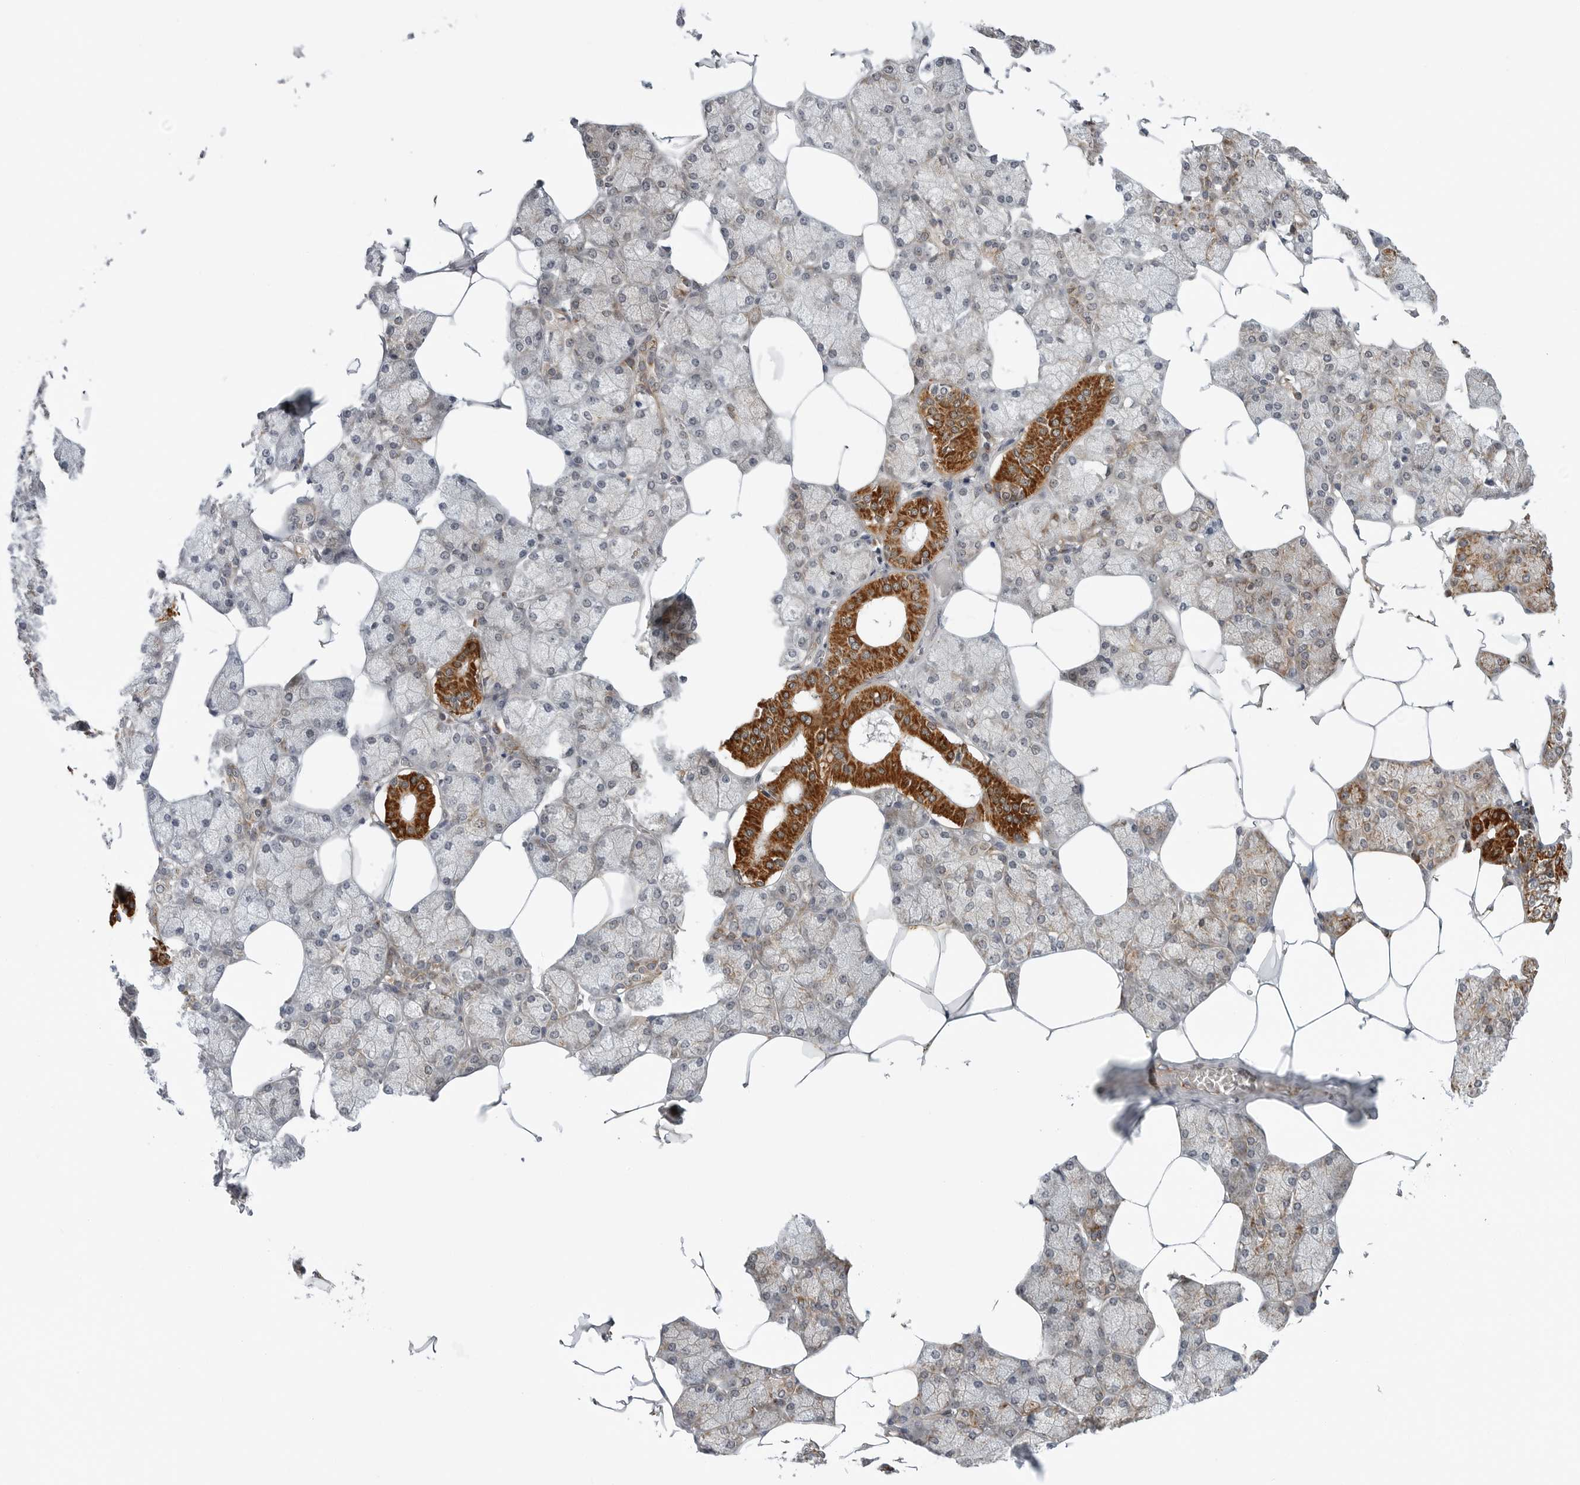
{"staining": {"intensity": "strong", "quantity": "<25%", "location": "cytoplasmic/membranous"}, "tissue": "salivary gland", "cell_type": "Glandular cells", "image_type": "normal", "snomed": [{"axis": "morphology", "description": "Normal tissue, NOS"}, {"axis": "topography", "description": "Salivary gland"}], "caption": "DAB (3,3'-diaminobenzidine) immunohistochemical staining of normal salivary gland displays strong cytoplasmic/membranous protein staining in about <25% of glandular cells. (DAB IHC, brown staining for protein, blue staining for nuclei).", "gene": "PEX2", "patient": {"sex": "male", "age": 62}}